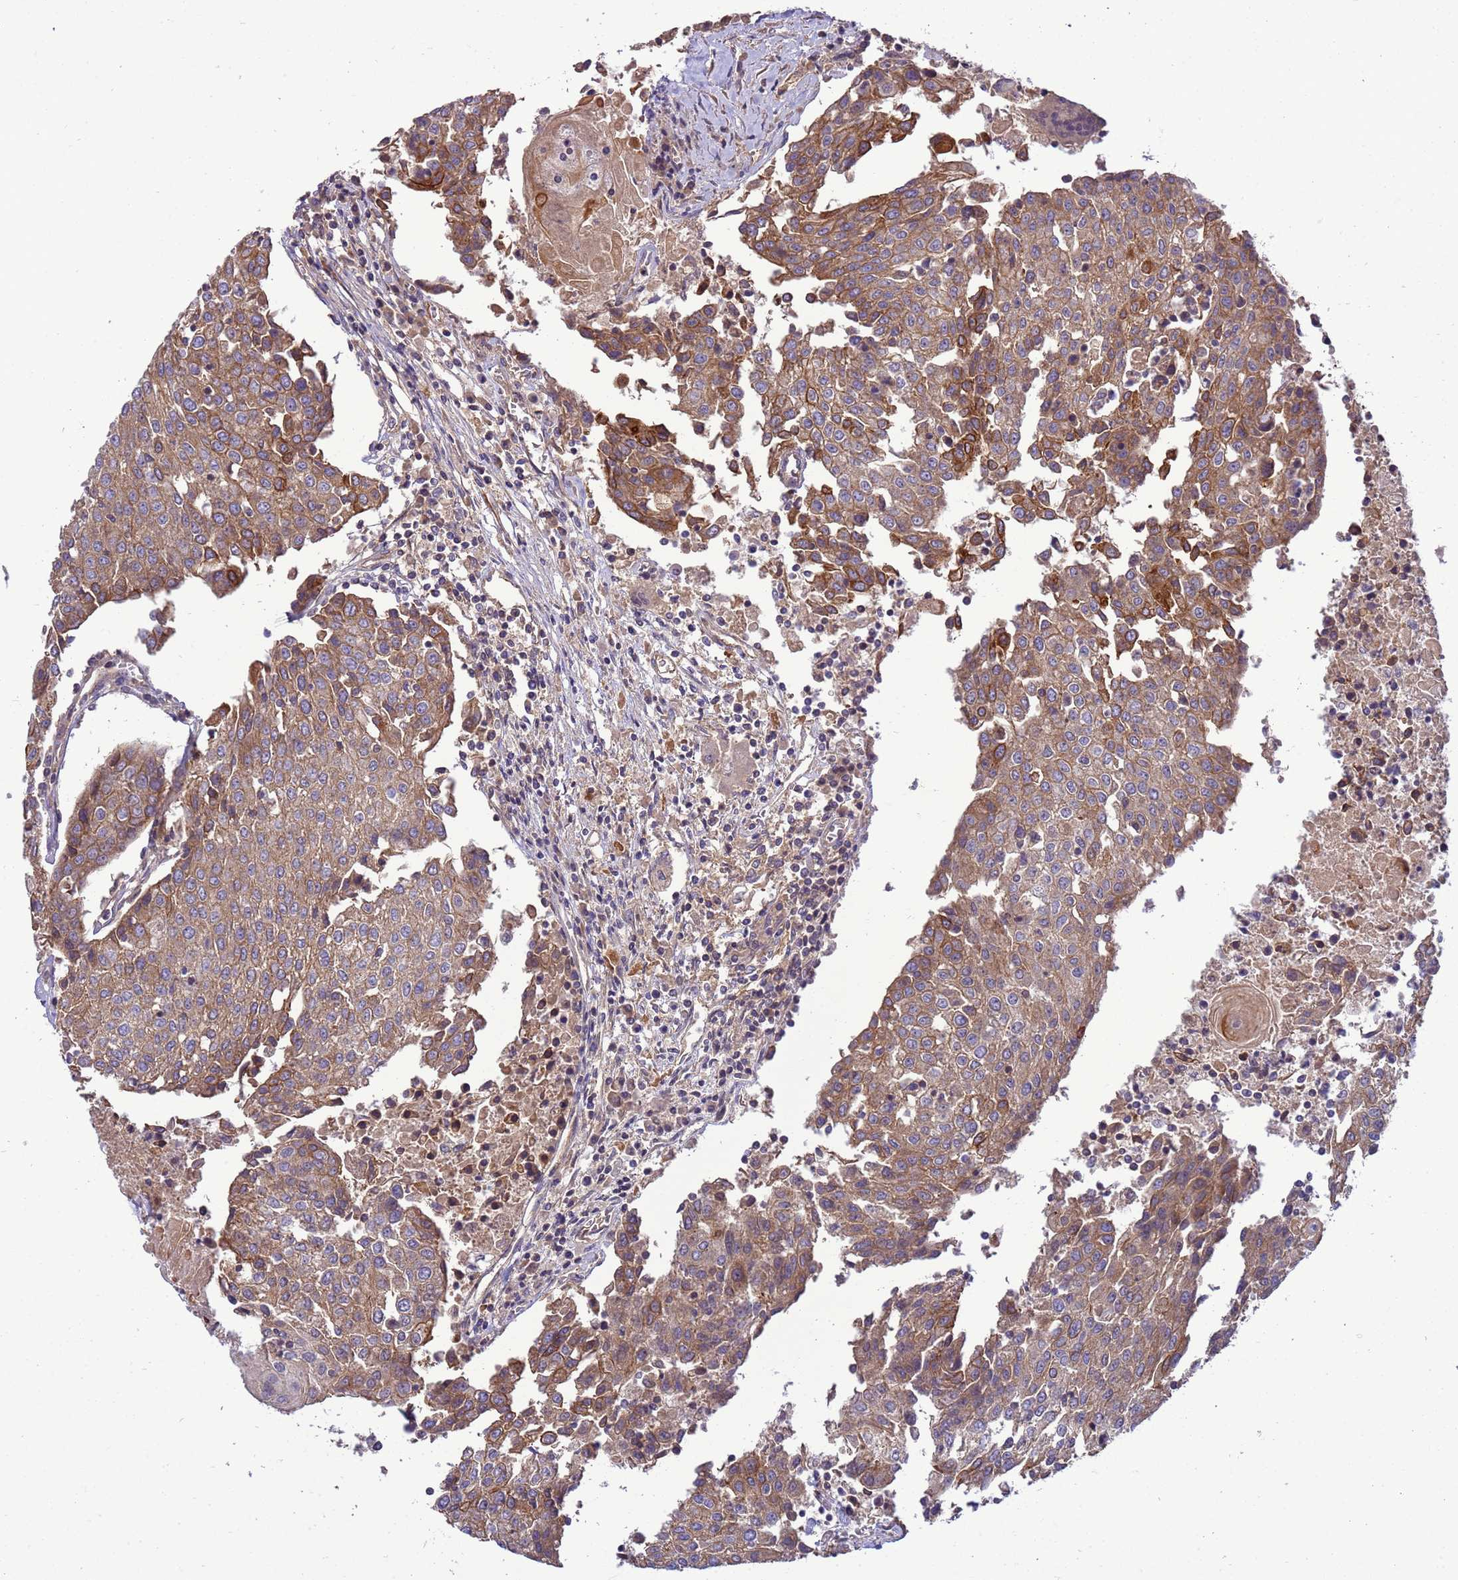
{"staining": {"intensity": "moderate", "quantity": ">75%", "location": "cytoplasmic/membranous"}, "tissue": "urothelial cancer", "cell_type": "Tumor cells", "image_type": "cancer", "snomed": [{"axis": "morphology", "description": "Urothelial carcinoma, High grade"}, {"axis": "topography", "description": "Urinary bladder"}], "caption": "Protein expression analysis of urothelial carcinoma (high-grade) exhibits moderate cytoplasmic/membranous positivity in about >75% of tumor cells. The protein is stained brown, and the nuclei are stained in blue (DAB (3,3'-diaminobenzidine) IHC with brightfield microscopy, high magnification).", "gene": "SMCO3", "patient": {"sex": "female", "age": 85}}